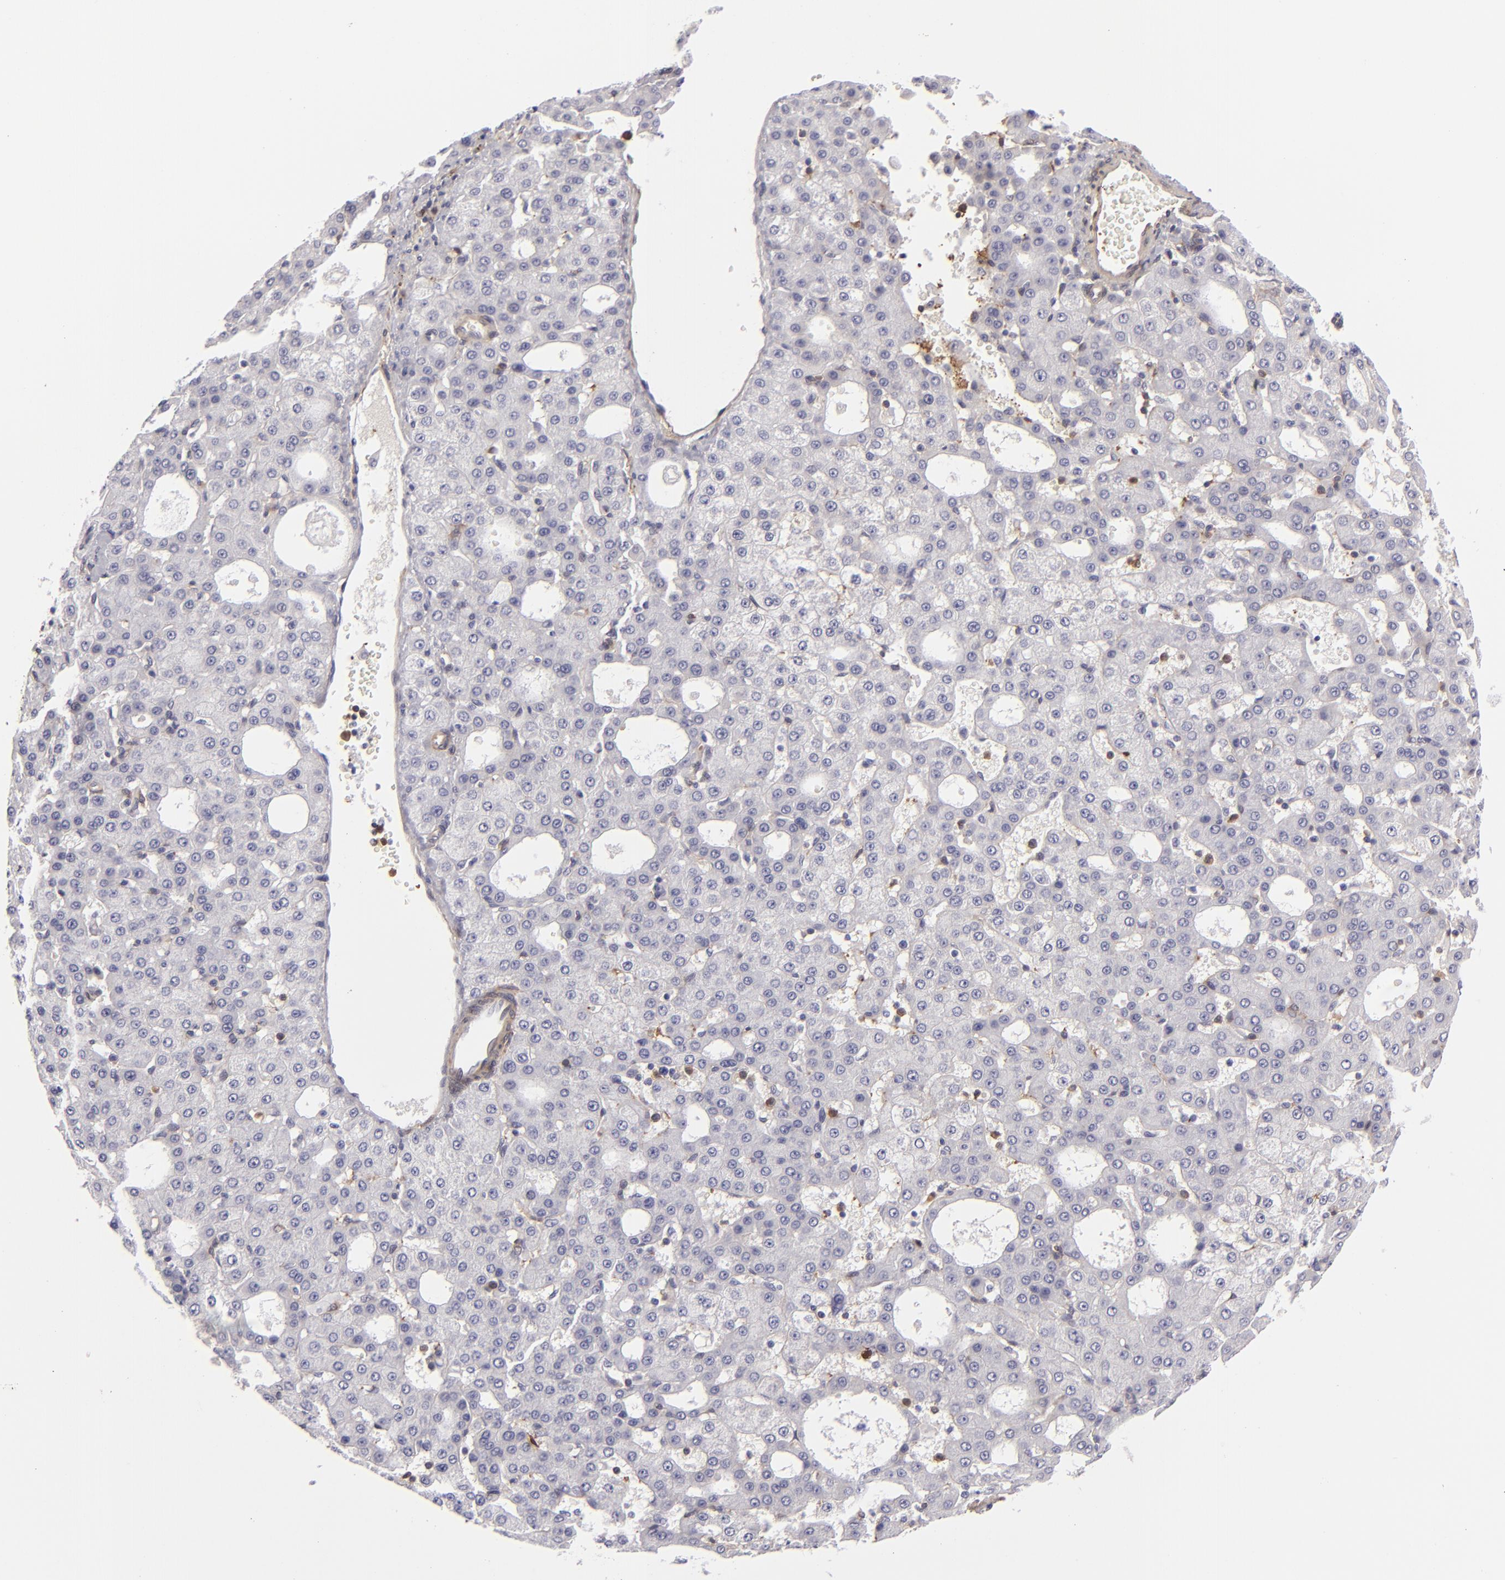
{"staining": {"intensity": "negative", "quantity": "none", "location": "none"}, "tissue": "liver cancer", "cell_type": "Tumor cells", "image_type": "cancer", "snomed": [{"axis": "morphology", "description": "Carcinoma, Hepatocellular, NOS"}, {"axis": "topography", "description": "Liver"}], "caption": "This is an immunohistochemistry (IHC) image of hepatocellular carcinoma (liver). There is no staining in tumor cells.", "gene": "VCL", "patient": {"sex": "male", "age": 47}}